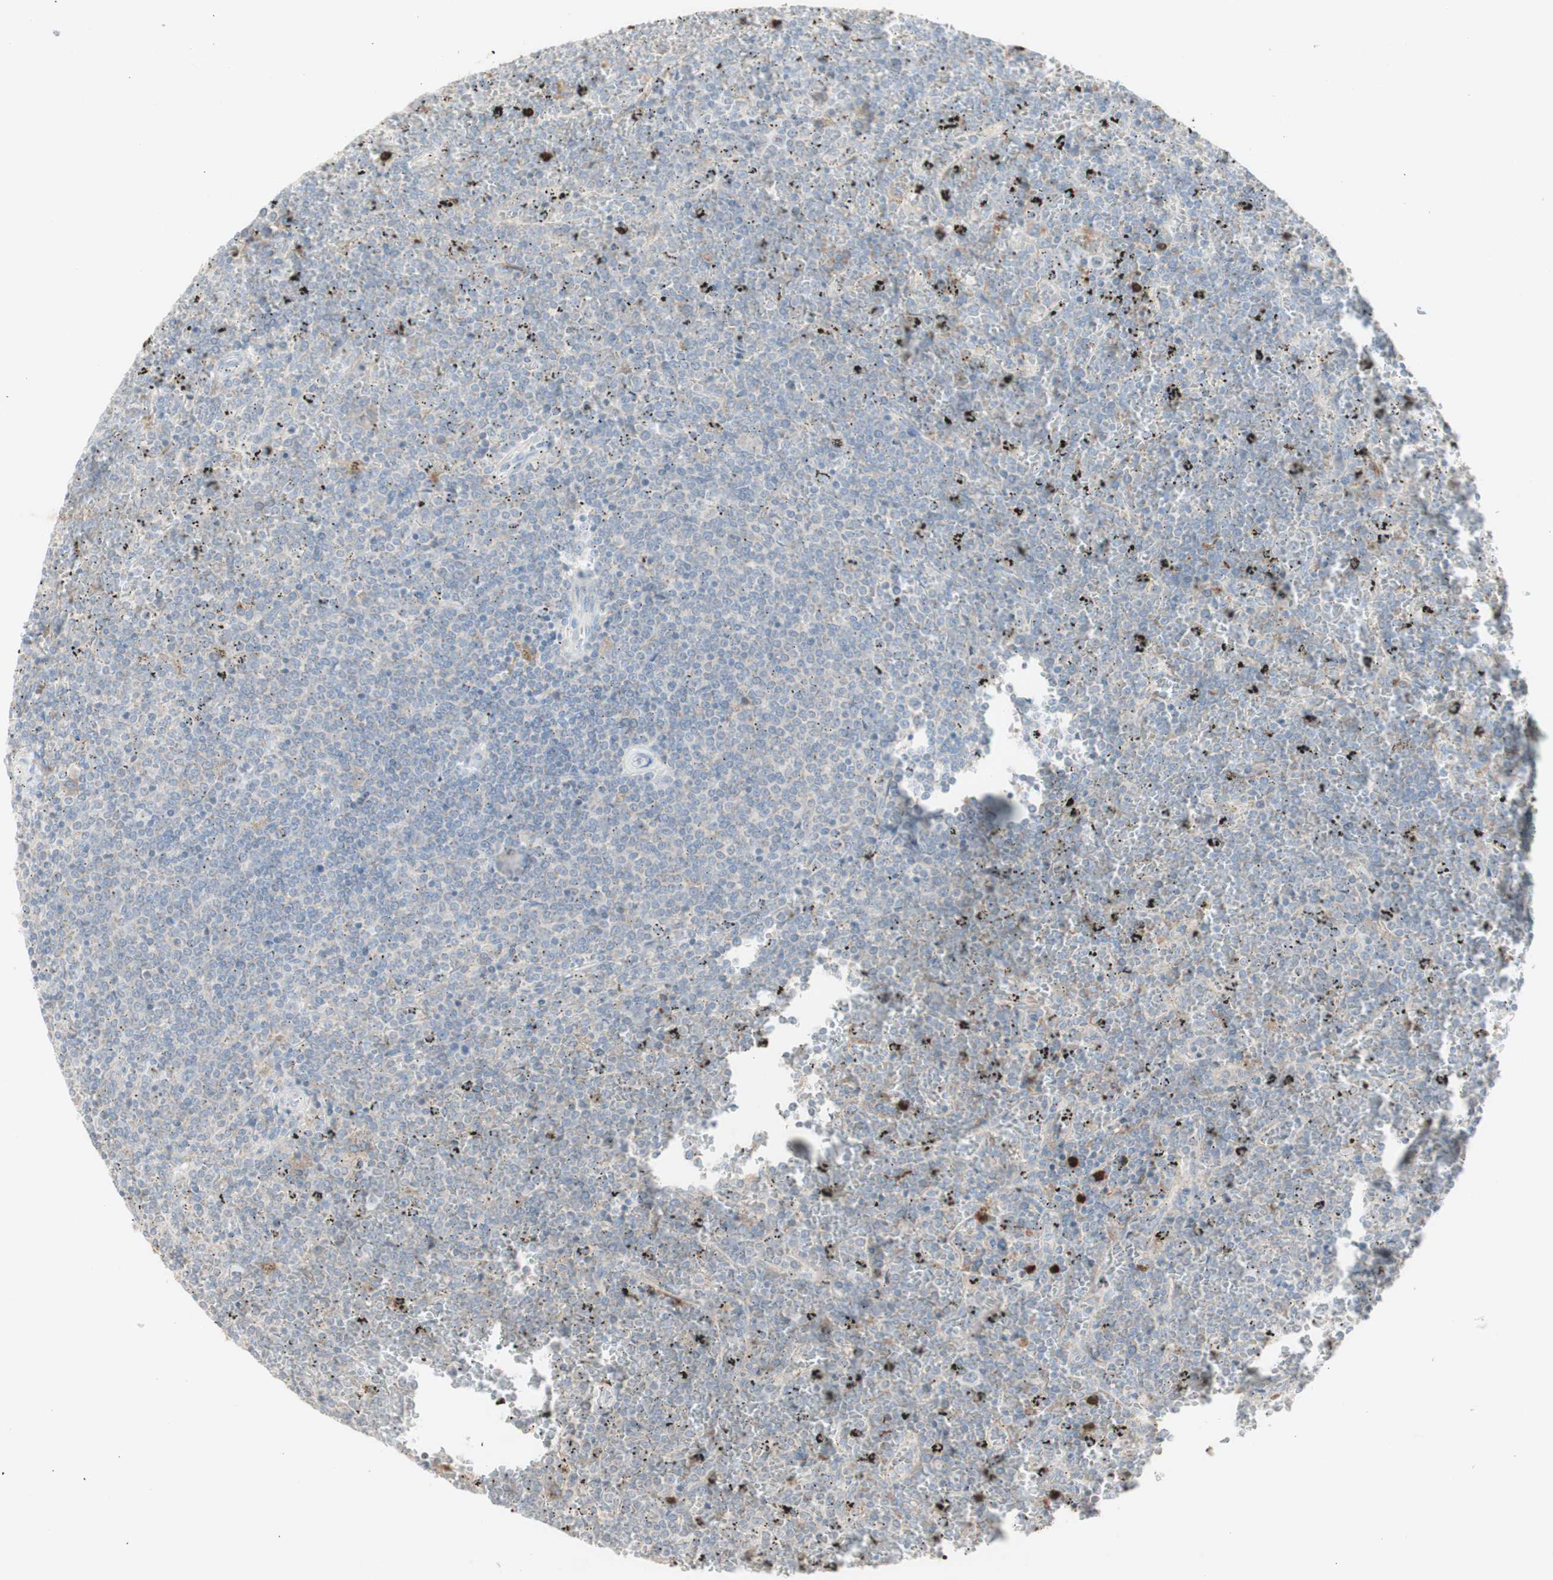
{"staining": {"intensity": "negative", "quantity": "none", "location": "none"}, "tissue": "lymphoma", "cell_type": "Tumor cells", "image_type": "cancer", "snomed": [{"axis": "morphology", "description": "Malignant lymphoma, non-Hodgkin's type, Low grade"}, {"axis": "topography", "description": "Spleen"}], "caption": "Protein analysis of lymphoma demonstrates no significant positivity in tumor cells.", "gene": "ATP6V1B1", "patient": {"sex": "female", "age": 77}}